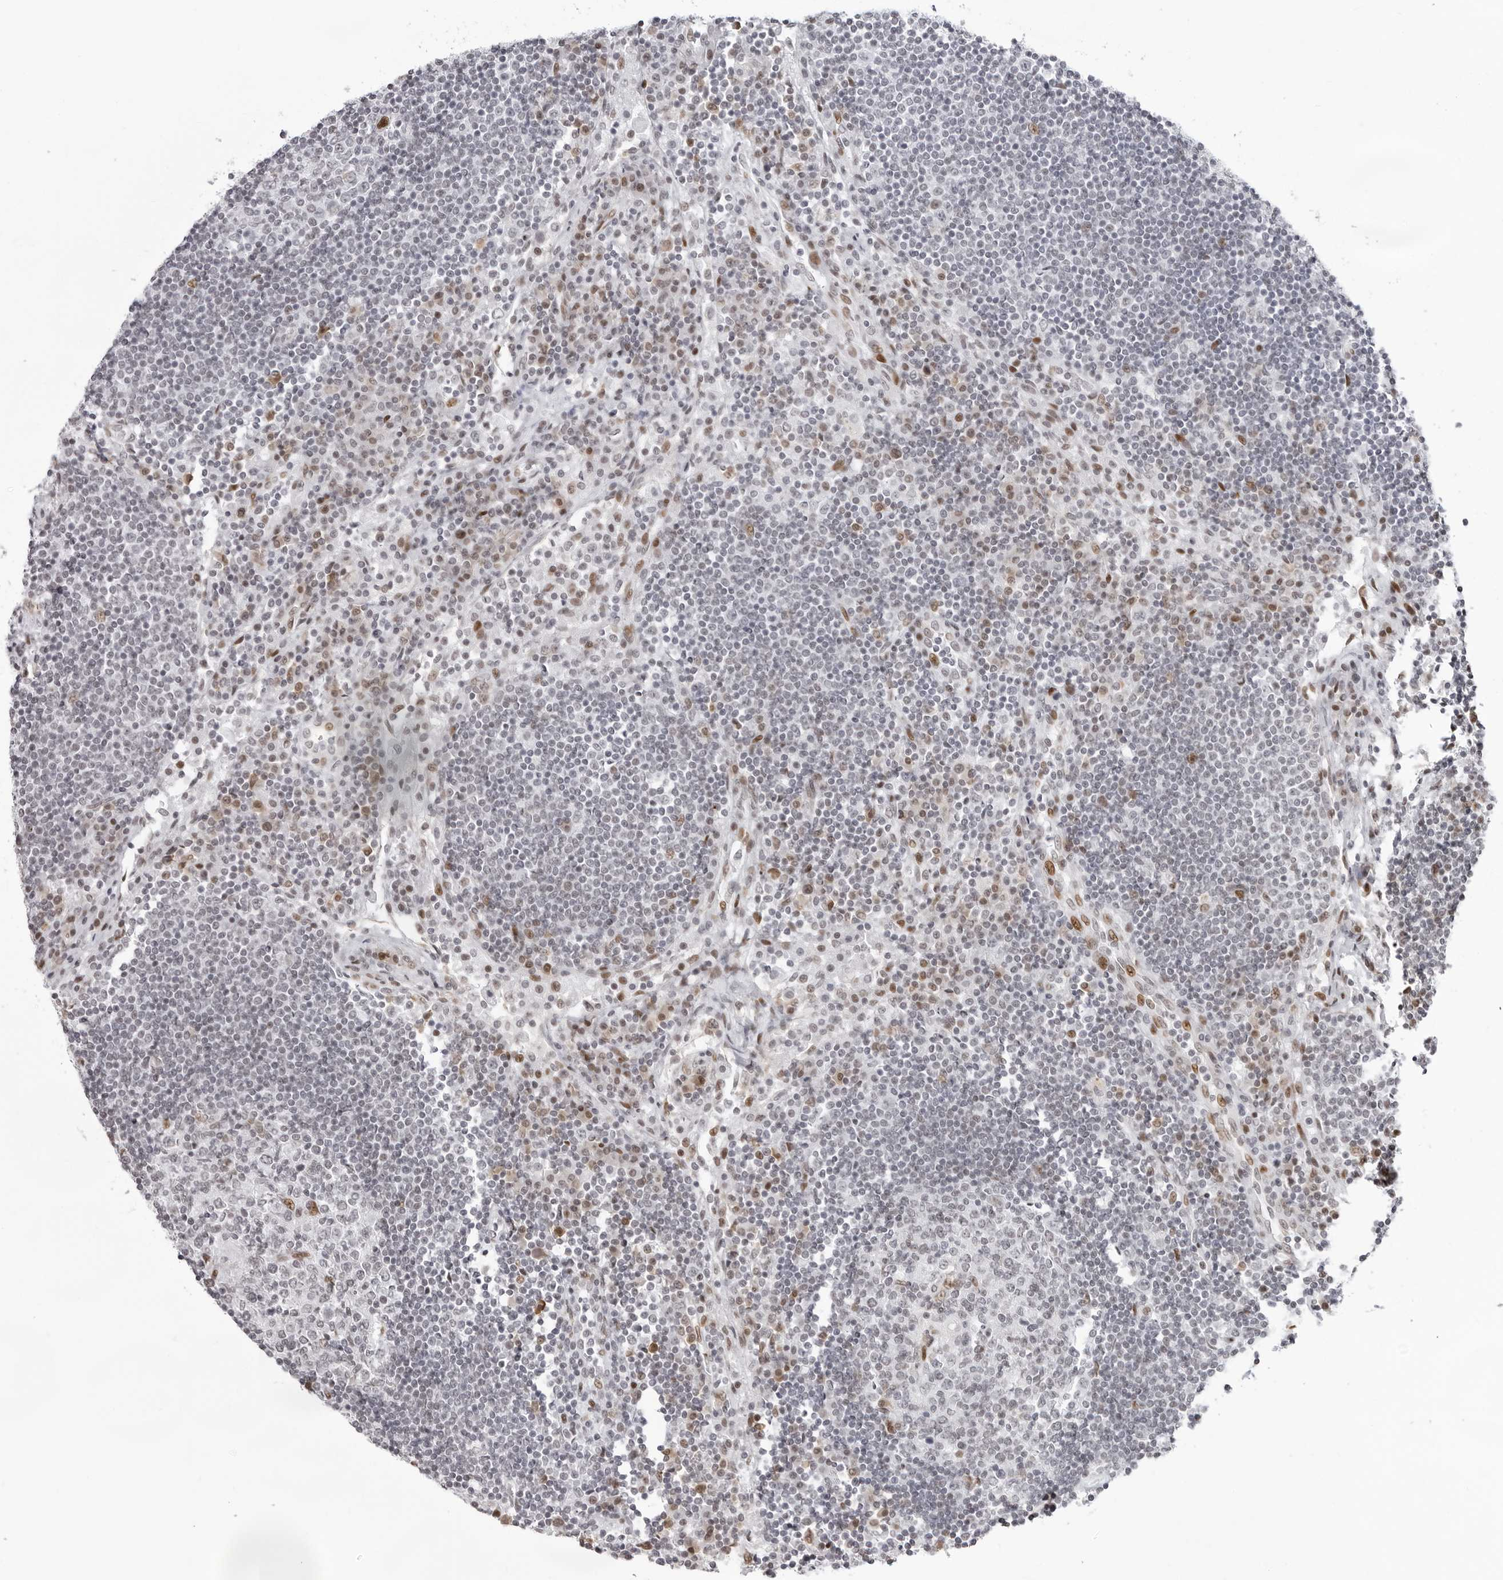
{"staining": {"intensity": "moderate", "quantity": "<25%", "location": "nuclear"}, "tissue": "lymph node", "cell_type": "Germinal center cells", "image_type": "normal", "snomed": [{"axis": "morphology", "description": "Normal tissue, NOS"}, {"axis": "topography", "description": "Lymph node"}], "caption": "Germinal center cells reveal low levels of moderate nuclear positivity in about <25% of cells in normal human lymph node. The staining was performed using DAB to visualize the protein expression in brown, while the nuclei were stained in blue with hematoxylin (Magnification: 20x).", "gene": "NTPCR", "patient": {"sex": "female", "age": 53}}